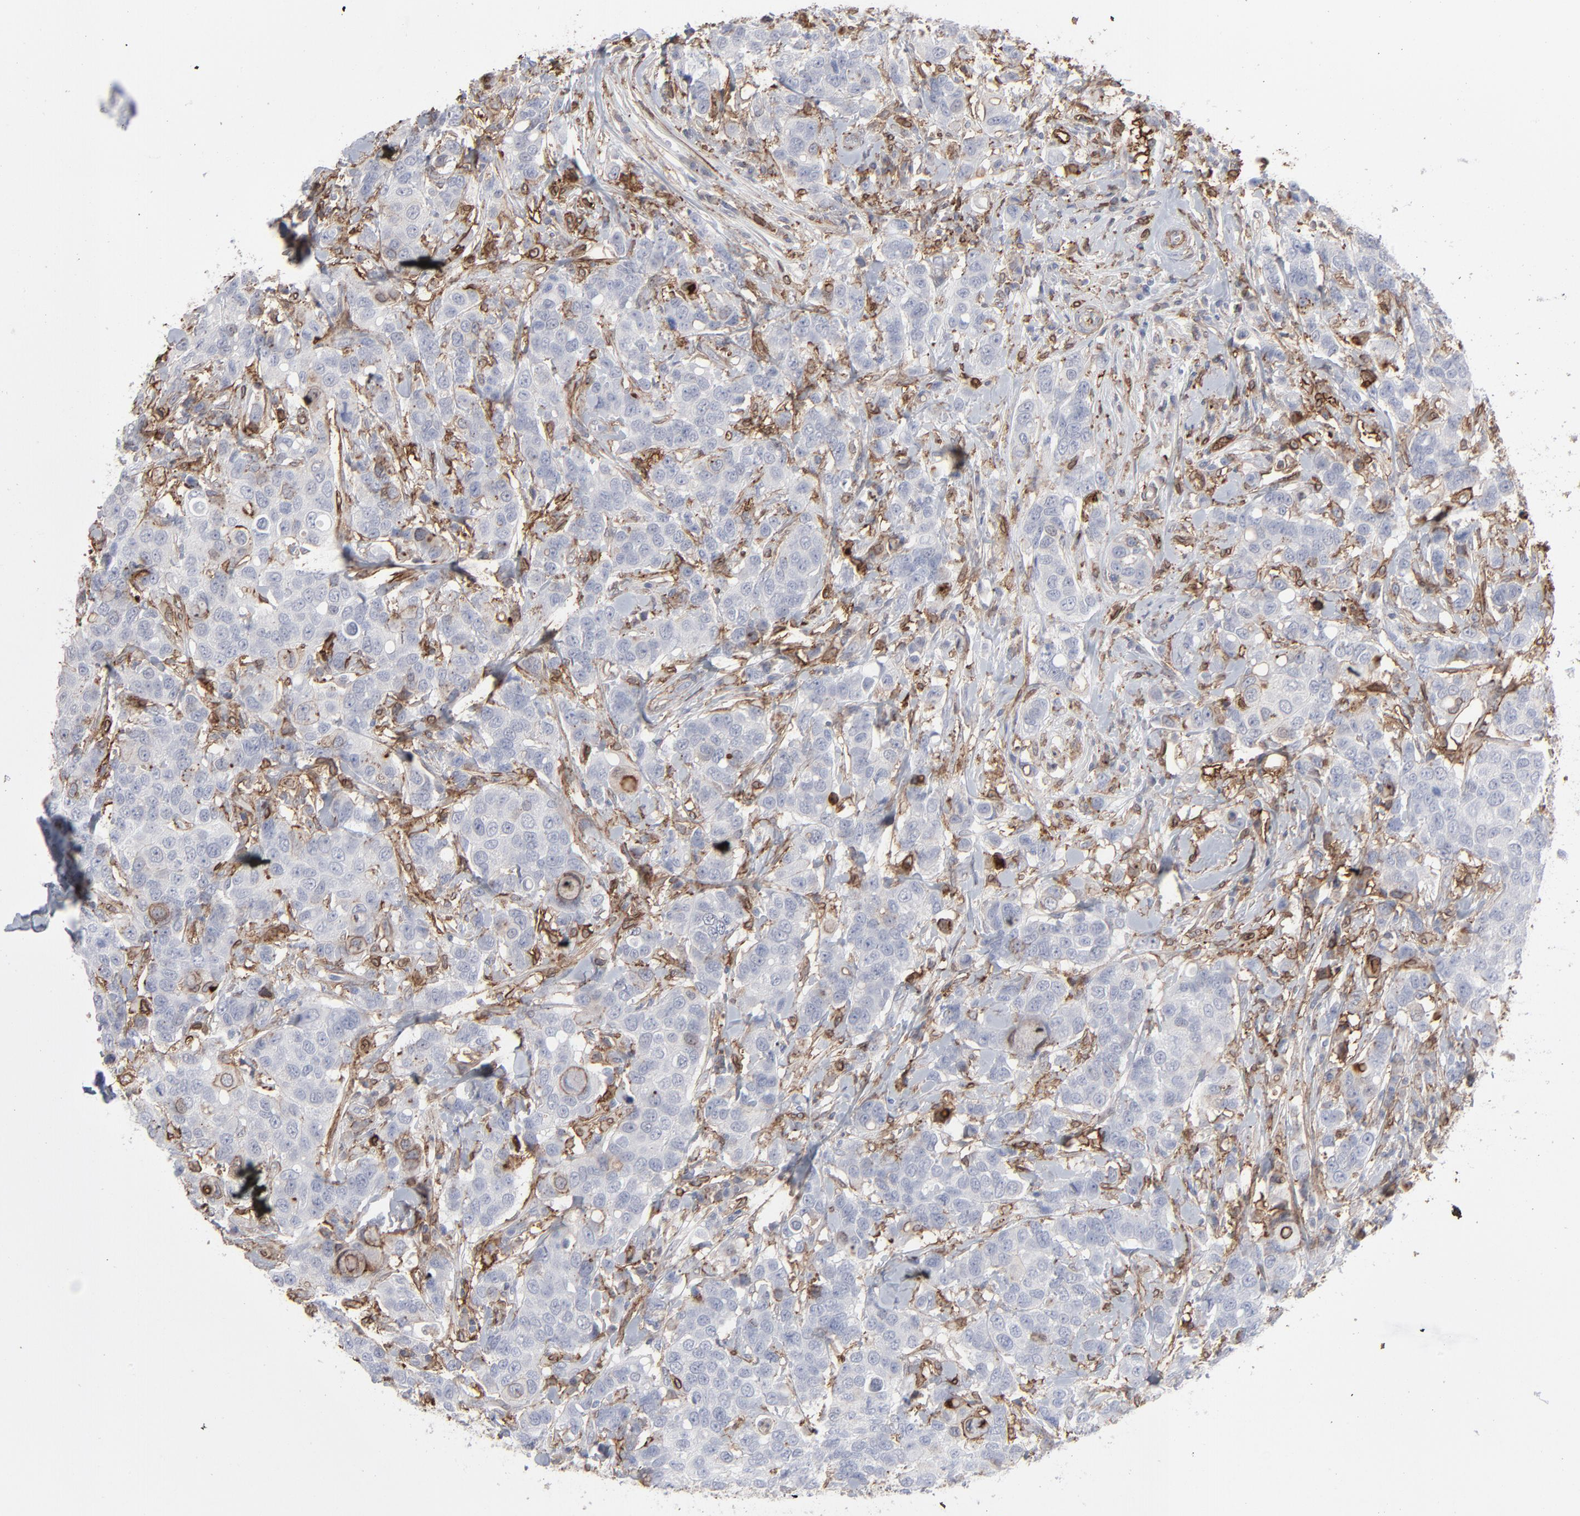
{"staining": {"intensity": "weak", "quantity": "<25%", "location": "cytoplasmic/membranous"}, "tissue": "breast cancer", "cell_type": "Tumor cells", "image_type": "cancer", "snomed": [{"axis": "morphology", "description": "Duct carcinoma"}, {"axis": "topography", "description": "Breast"}], "caption": "A histopathology image of human infiltrating ductal carcinoma (breast) is negative for staining in tumor cells. (Stains: DAB (3,3'-diaminobenzidine) immunohistochemistry (IHC) with hematoxylin counter stain, Microscopy: brightfield microscopy at high magnification).", "gene": "ANXA5", "patient": {"sex": "female", "age": 27}}